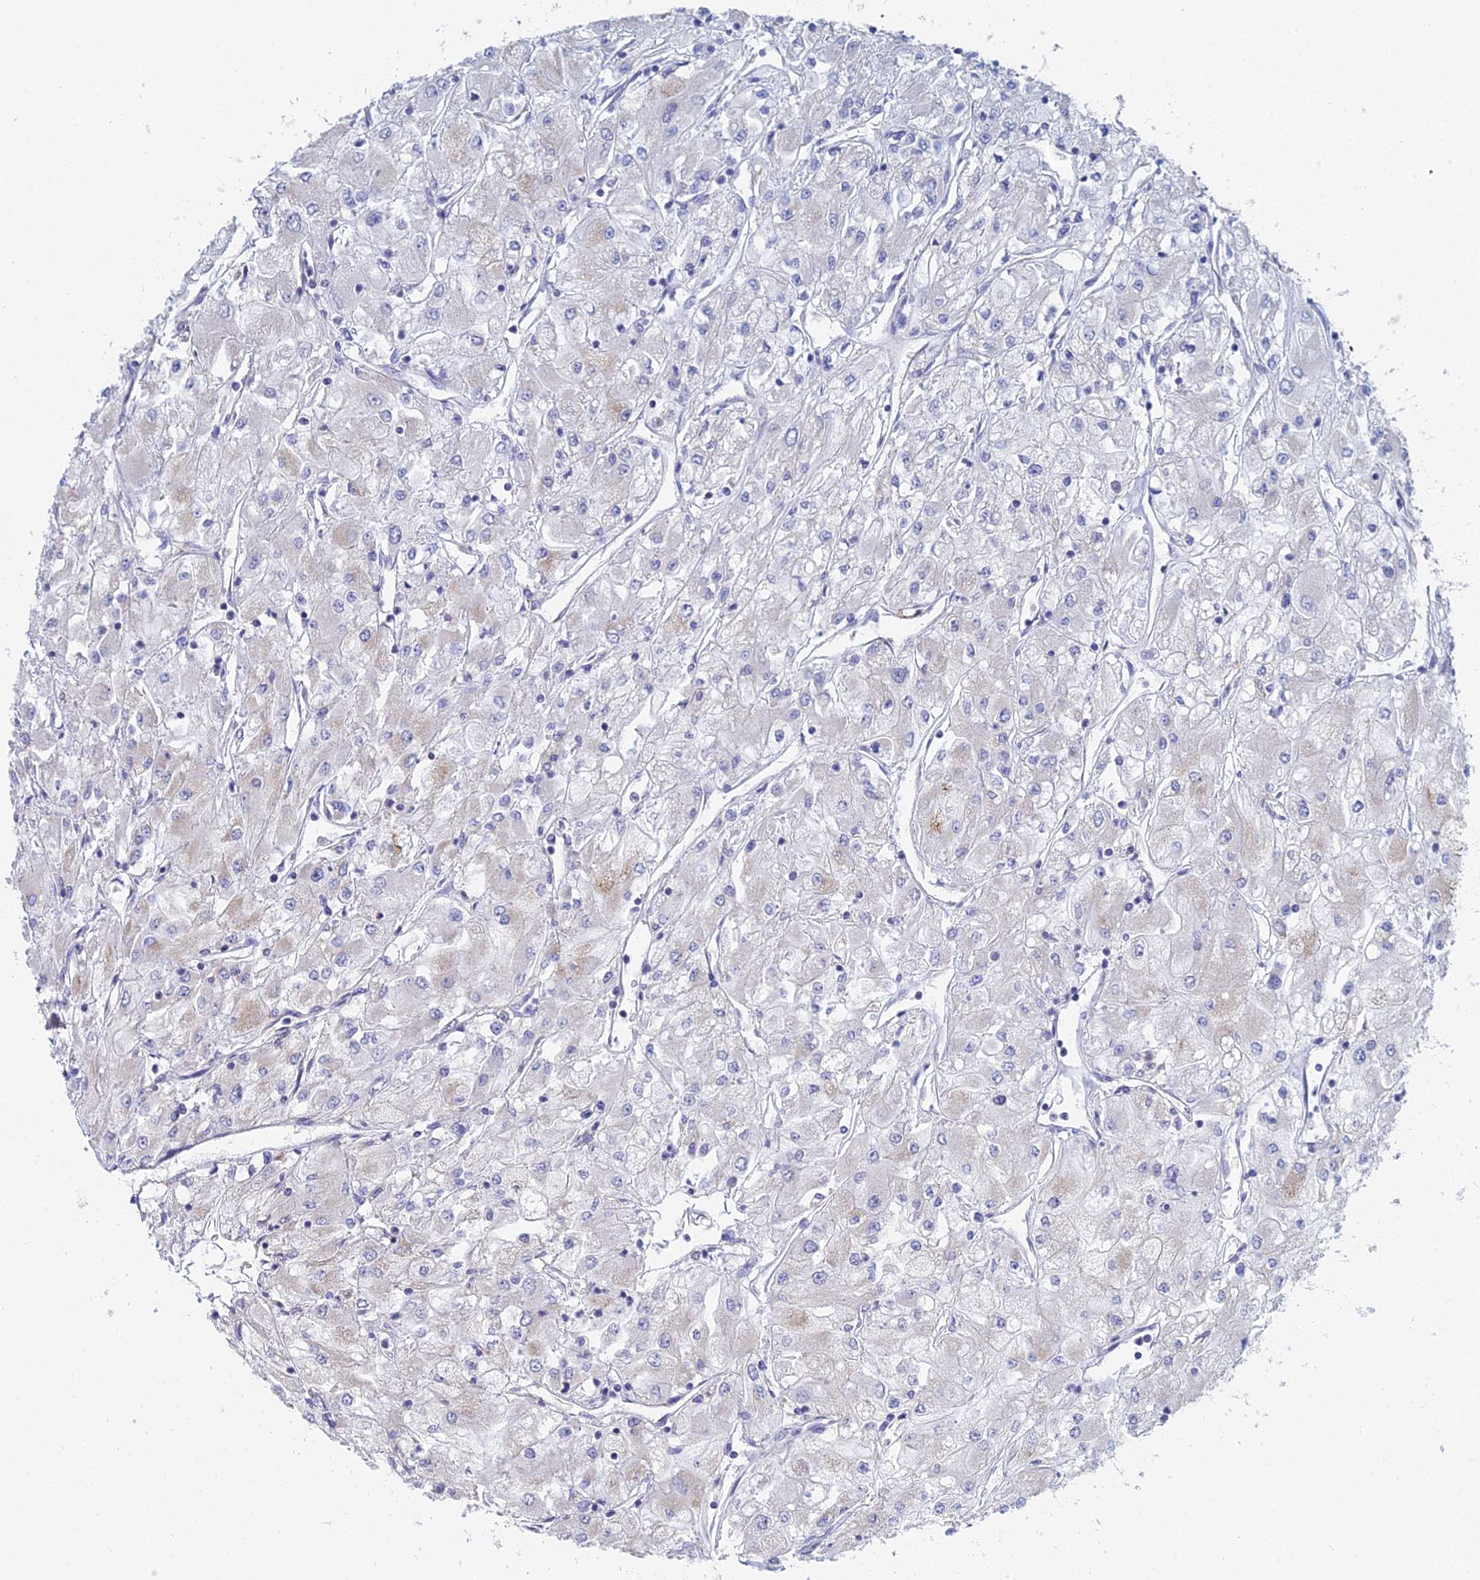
{"staining": {"intensity": "negative", "quantity": "none", "location": "none"}, "tissue": "renal cancer", "cell_type": "Tumor cells", "image_type": "cancer", "snomed": [{"axis": "morphology", "description": "Adenocarcinoma, NOS"}, {"axis": "topography", "description": "Kidney"}], "caption": "Immunohistochemical staining of renal cancer exhibits no significant positivity in tumor cells. Nuclei are stained in blue.", "gene": "CRACR2B", "patient": {"sex": "male", "age": 80}}